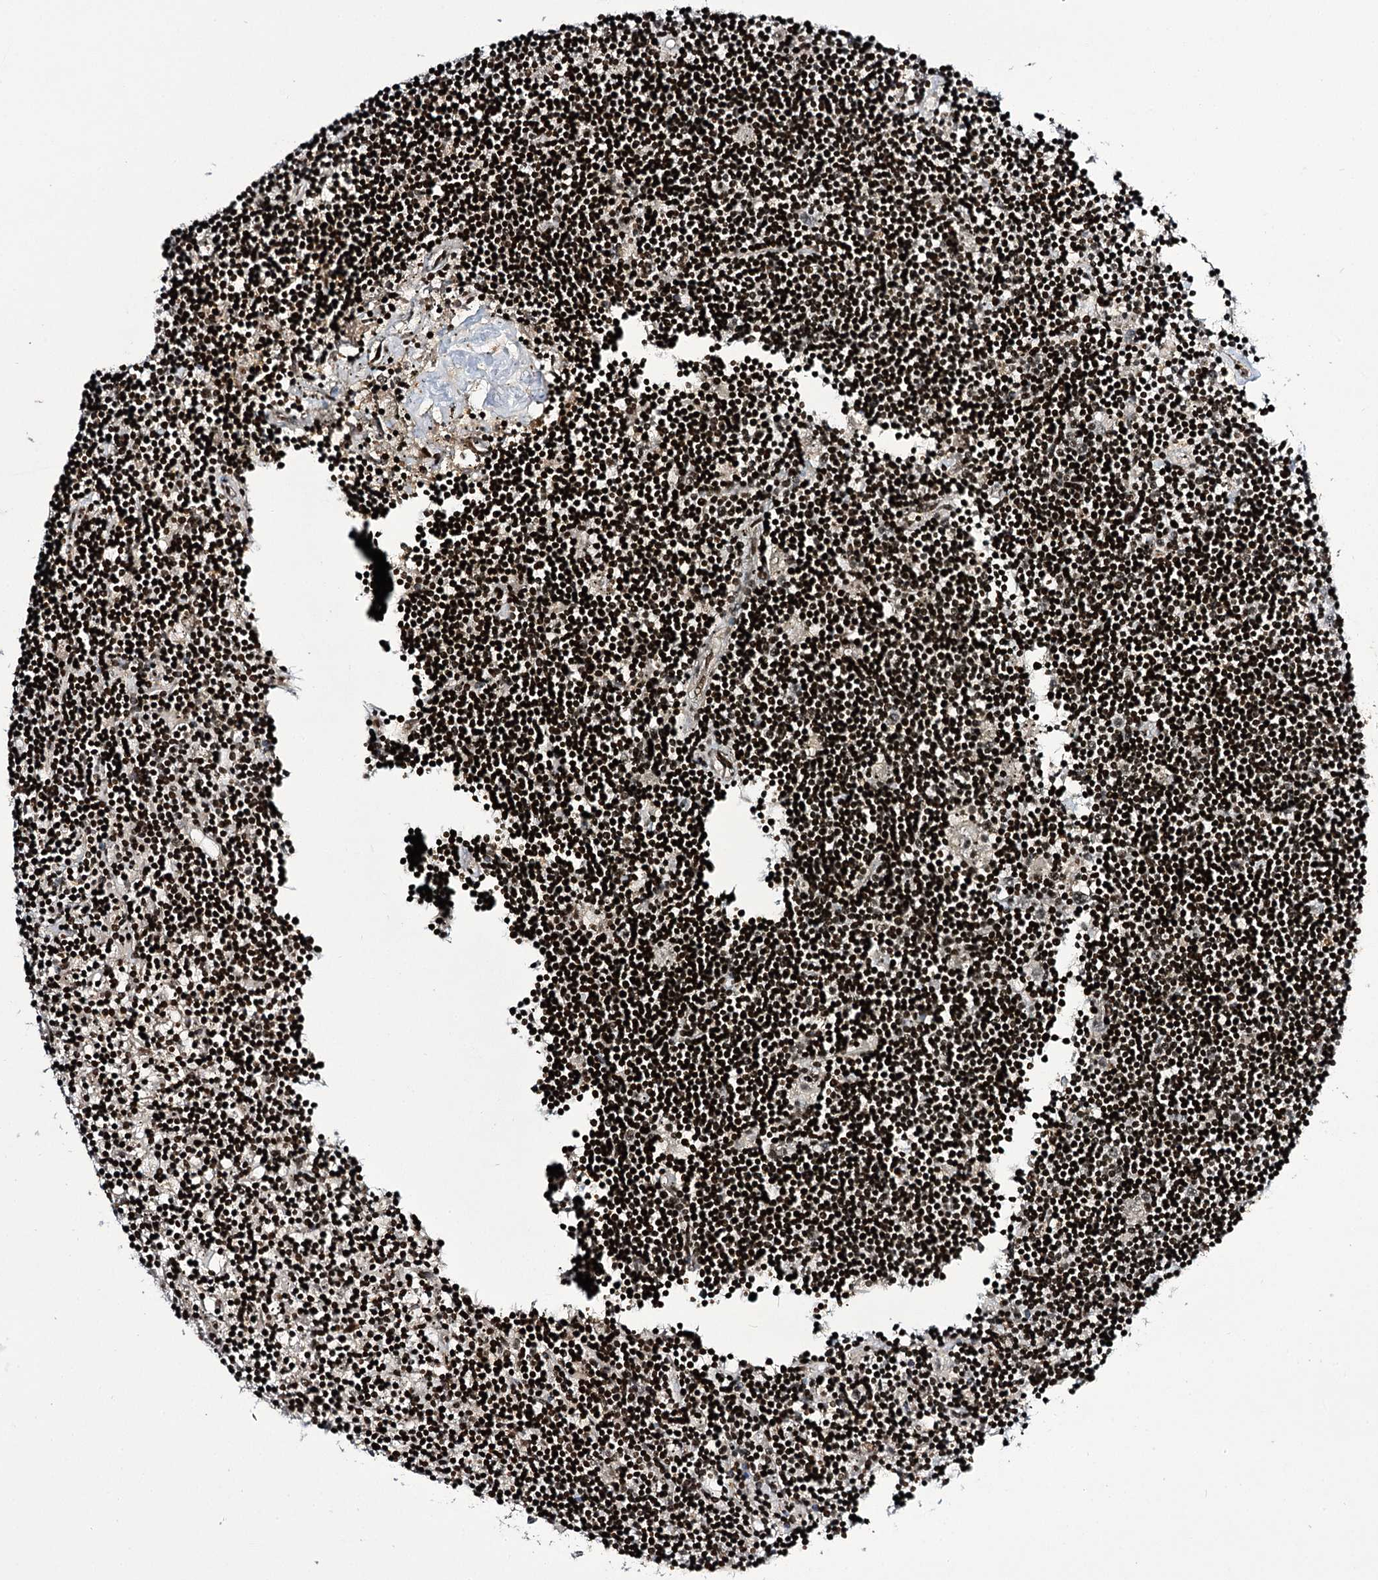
{"staining": {"intensity": "strong", "quantity": ">75%", "location": "nuclear"}, "tissue": "lymphoma", "cell_type": "Tumor cells", "image_type": "cancer", "snomed": [{"axis": "morphology", "description": "Malignant lymphoma, non-Hodgkin's type, Low grade"}, {"axis": "topography", "description": "Spleen"}], "caption": "Immunohistochemistry of lymphoma shows high levels of strong nuclear expression in approximately >75% of tumor cells.", "gene": "ITFG2", "patient": {"sex": "male", "age": 76}}